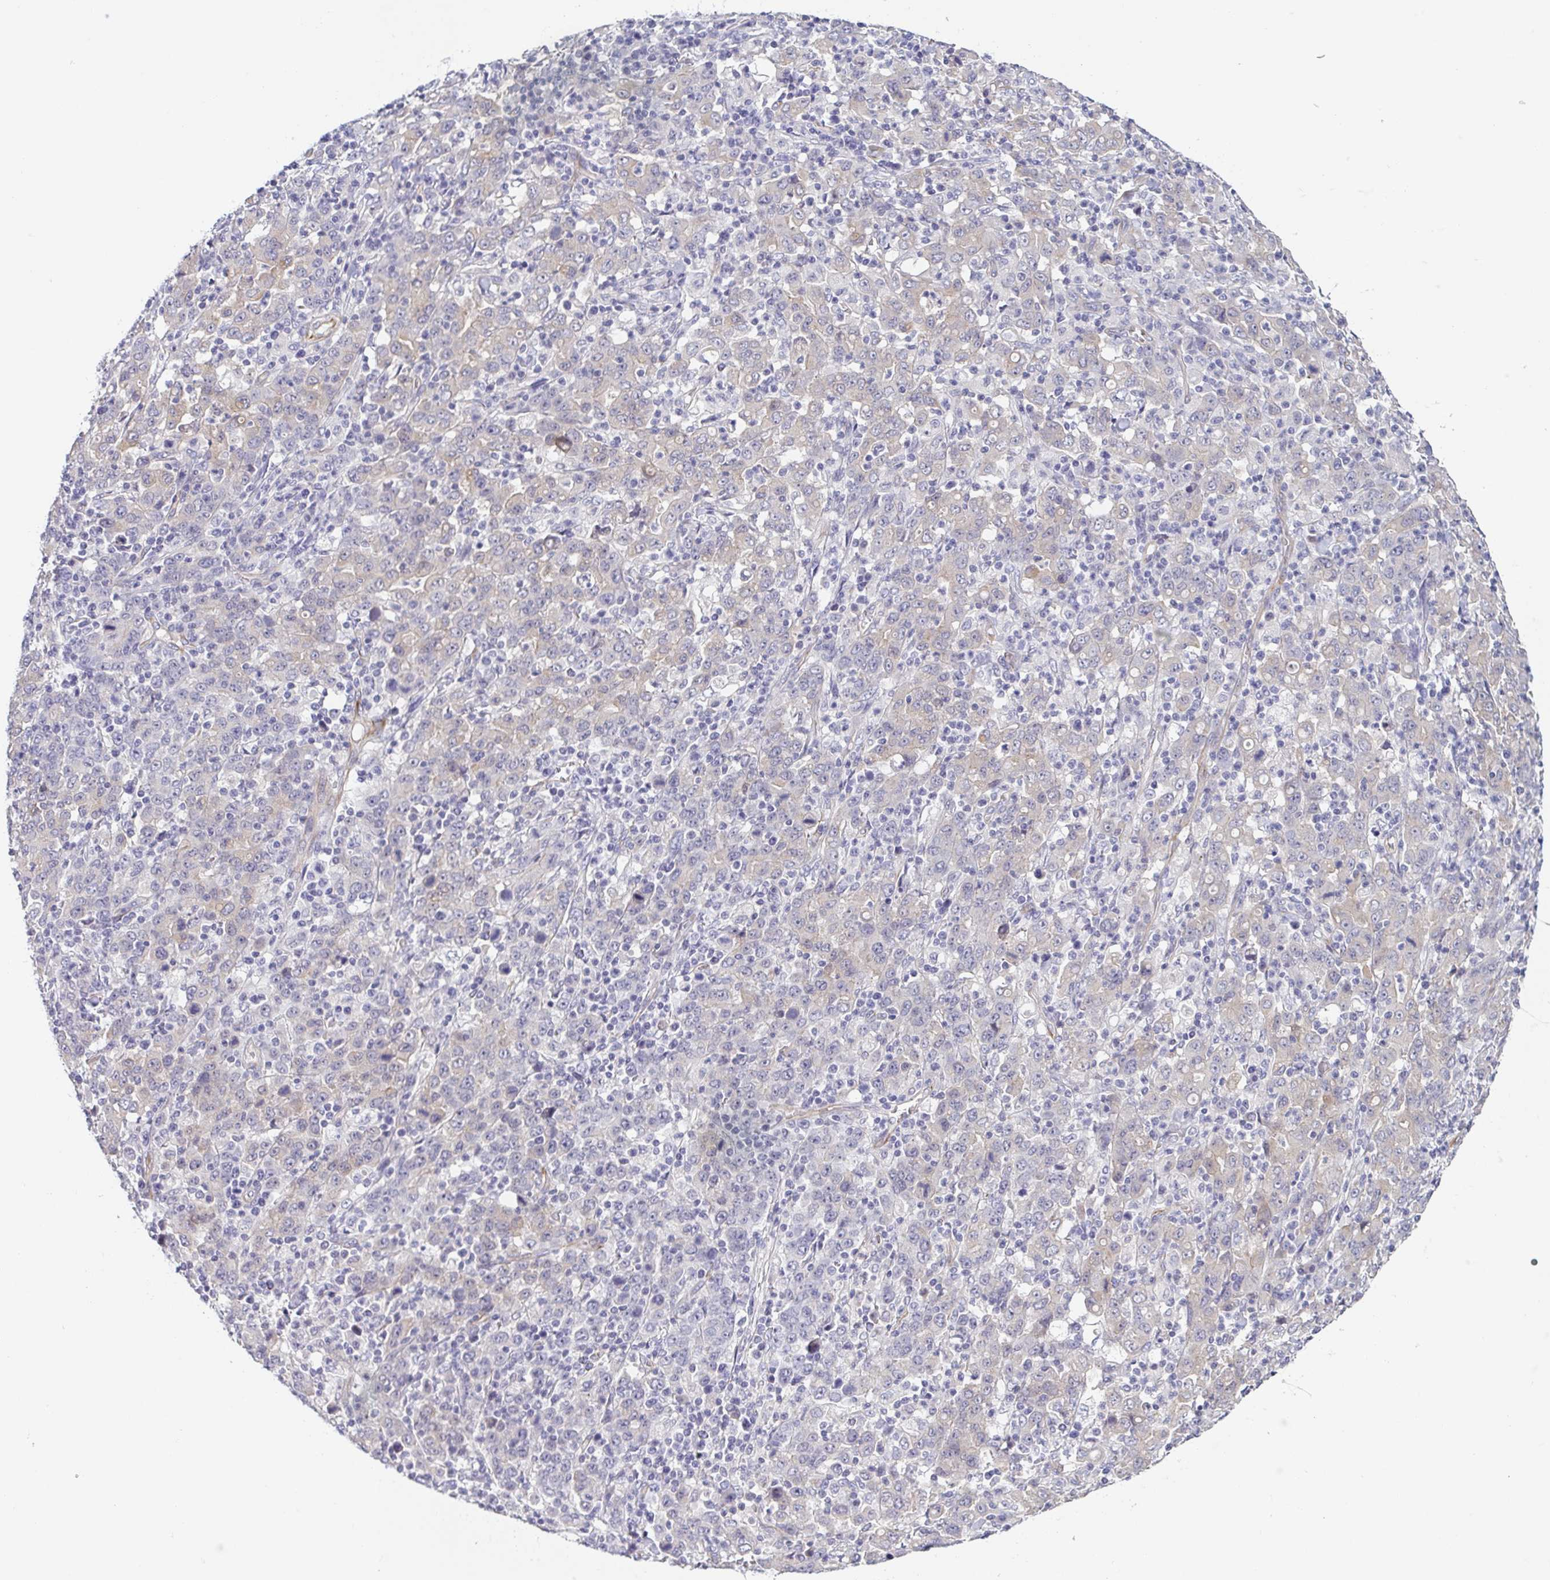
{"staining": {"intensity": "negative", "quantity": "none", "location": "none"}, "tissue": "stomach cancer", "cell_type": "Tumor cells", "image_type": "cancer", "snomed": [{"axis": "morphology", "description": "Adenocarcinoma, NOS"}, {"axis": "topography", "description": "Stomach, upper"}], "caption": "Tumor cells are negative for protein expression in human adenocarcinoma (stomach).", "gene": "COL17A1", "patient": {"sex": "male", "age": 69}}